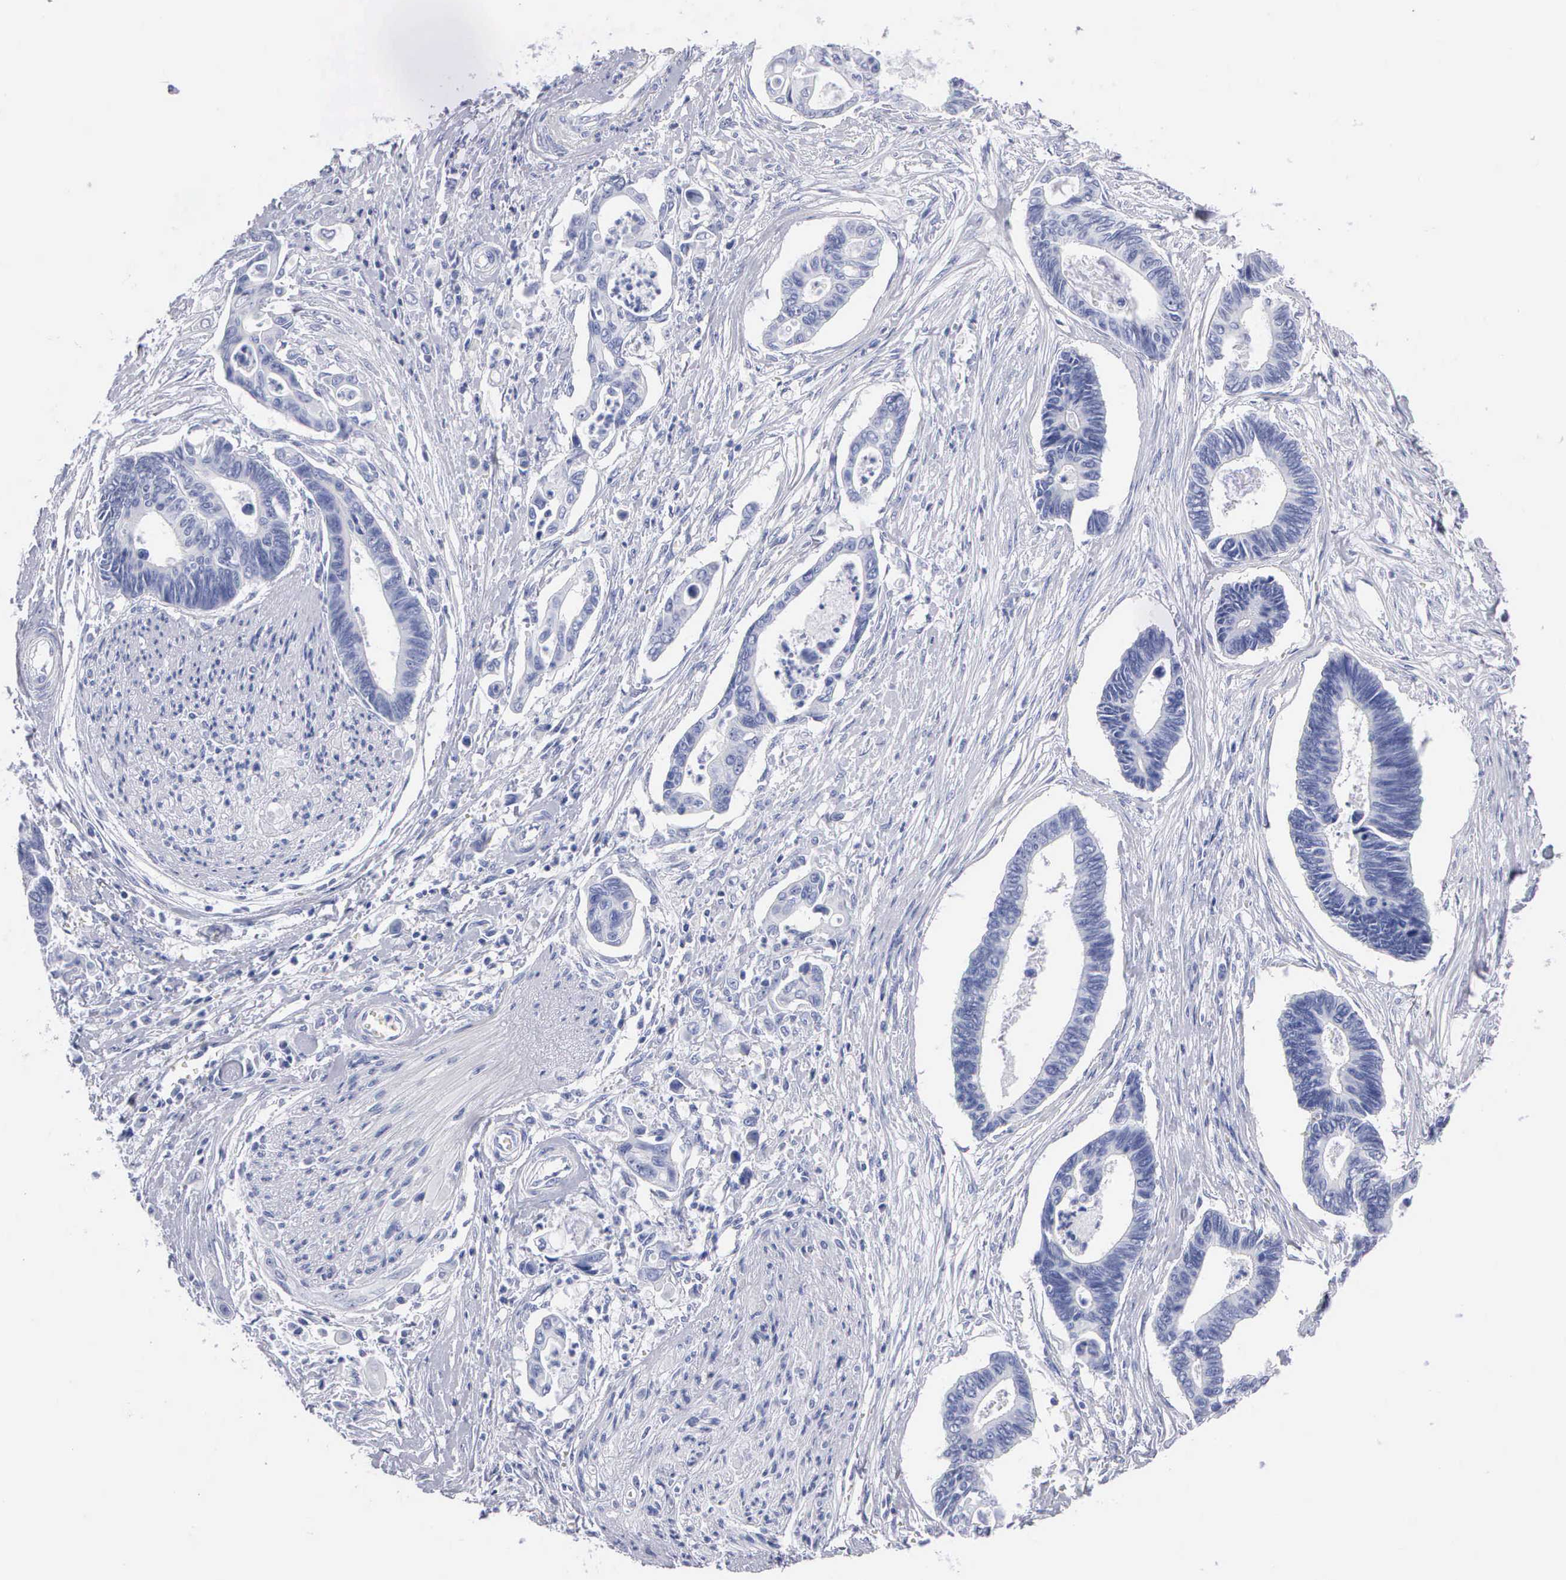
{"staining": {"intensity": "negative", "quantity": "none", "location": "none"}, "tissue": "pancreatic cancer", "cell_type": "Tumor cells", "image_type": "cancer", "snomed": [{"axis": "morphology", "description": "Adenocarcinoma, NOS"}, {"axis": "topography", "description": "Pancreas"}], "caption": "The micrograph exhibits no staining of tumor cells in pancreatic adenocarcinoma.", "gene": "CYP19A1", "patient": {"sex": "female", "age": 70}}